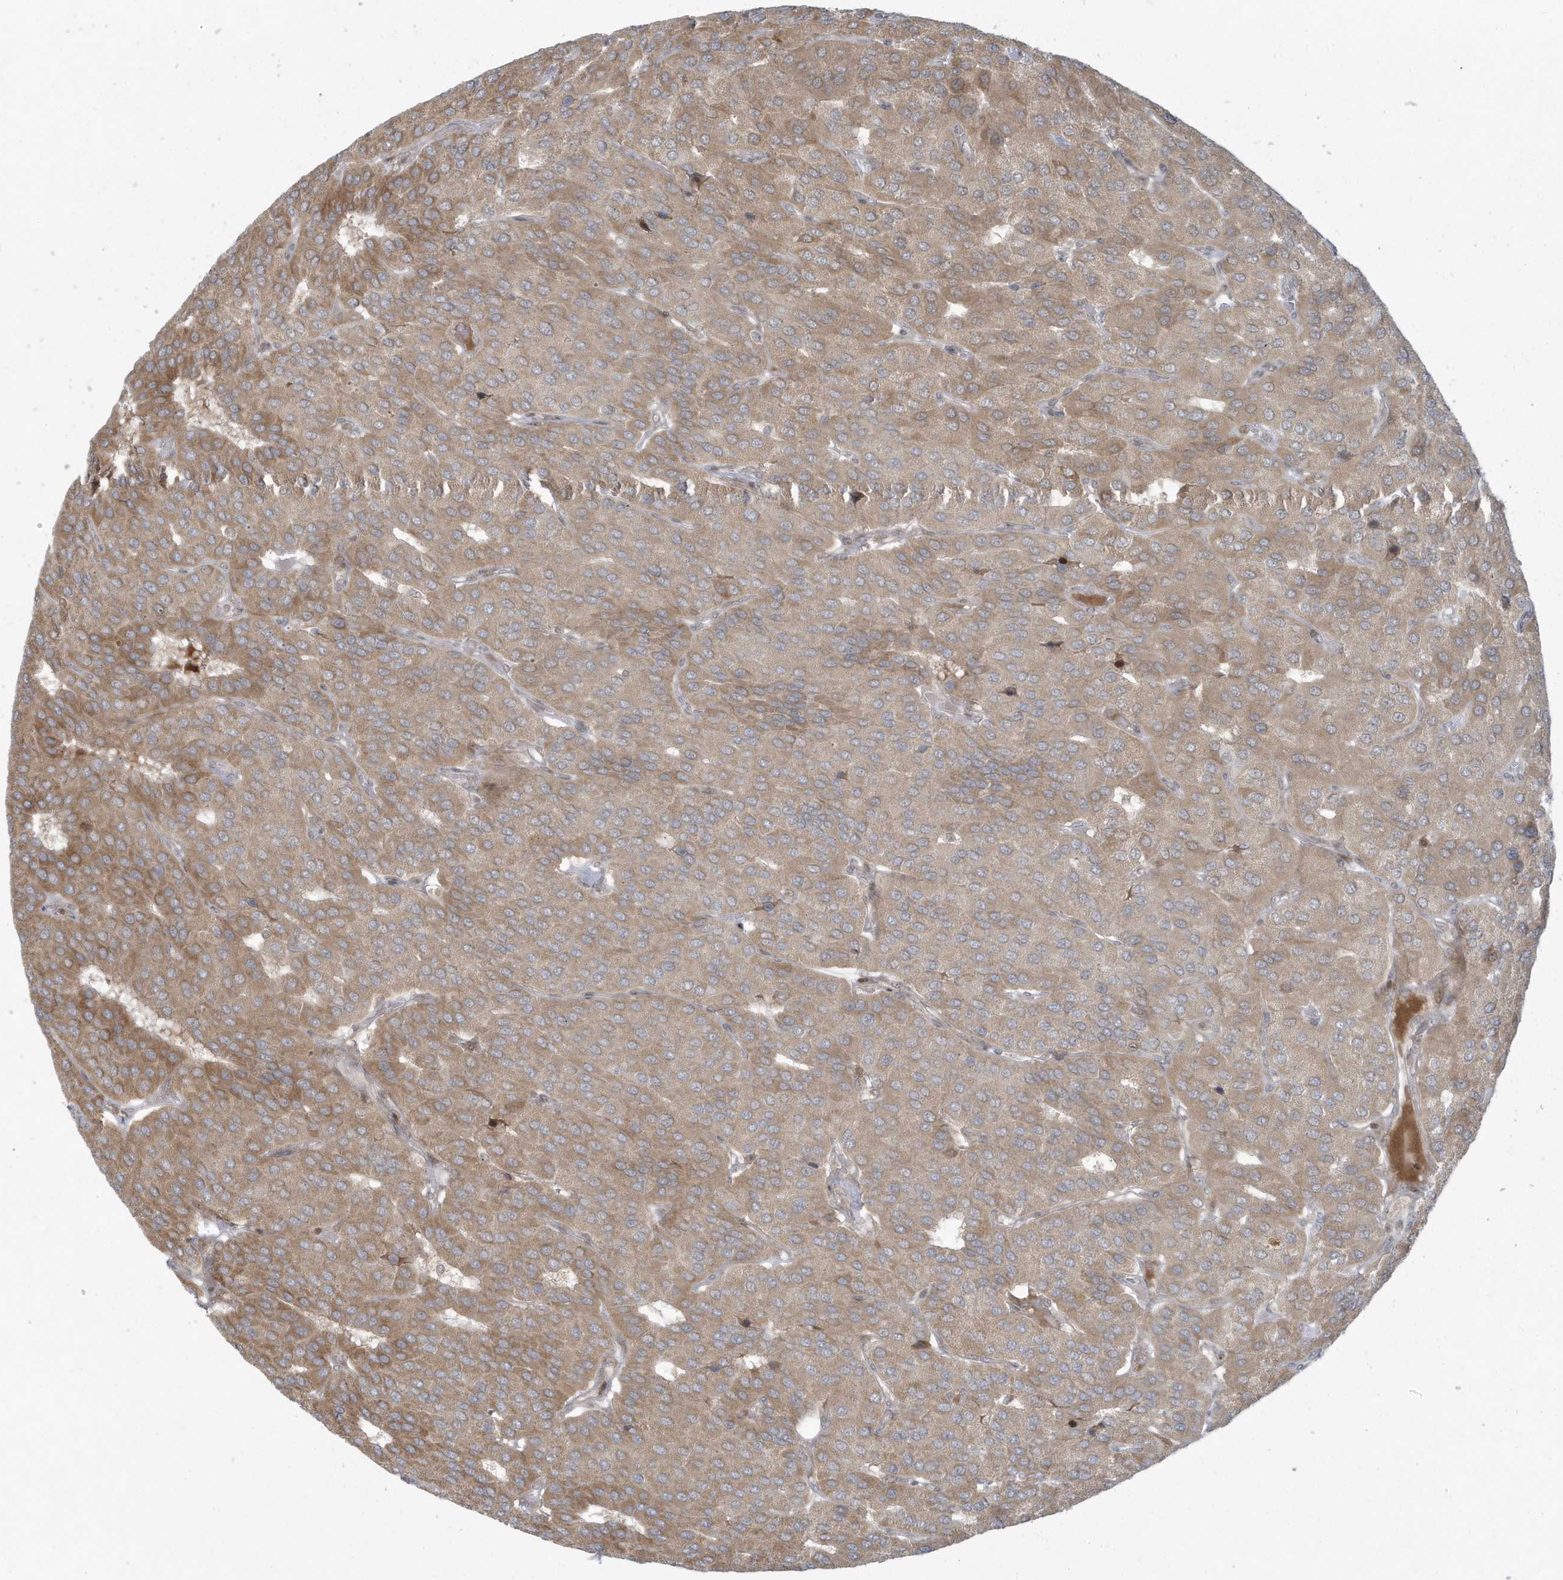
{"staining": {"intensity": "moderate", "quantity": ">75%", "location": "cytoplasmic/membranous"}, "tissue": "parathyroid gland", "cell_type": "Glandular cells", "image_type": "normal", "snomed": [{"axis": "morphology", "description": "Normal tissue, NOS"}, {"axis": "morphology", "description": "Adenoma, NOS"}, {"axis": "topography", "description": "Parathyroid gland"}], "caption": "Brown immunohistochemical staining in normal human parathyroid gland demonstrates moderate cytoplasmic/membranous positivity in approximately >75% of glandular cells. (brown staining indicates protein expression, while blue staining denotes nuclei).", "gene": "C1orf52", "patient": {"sex": "female", "age": 86}}